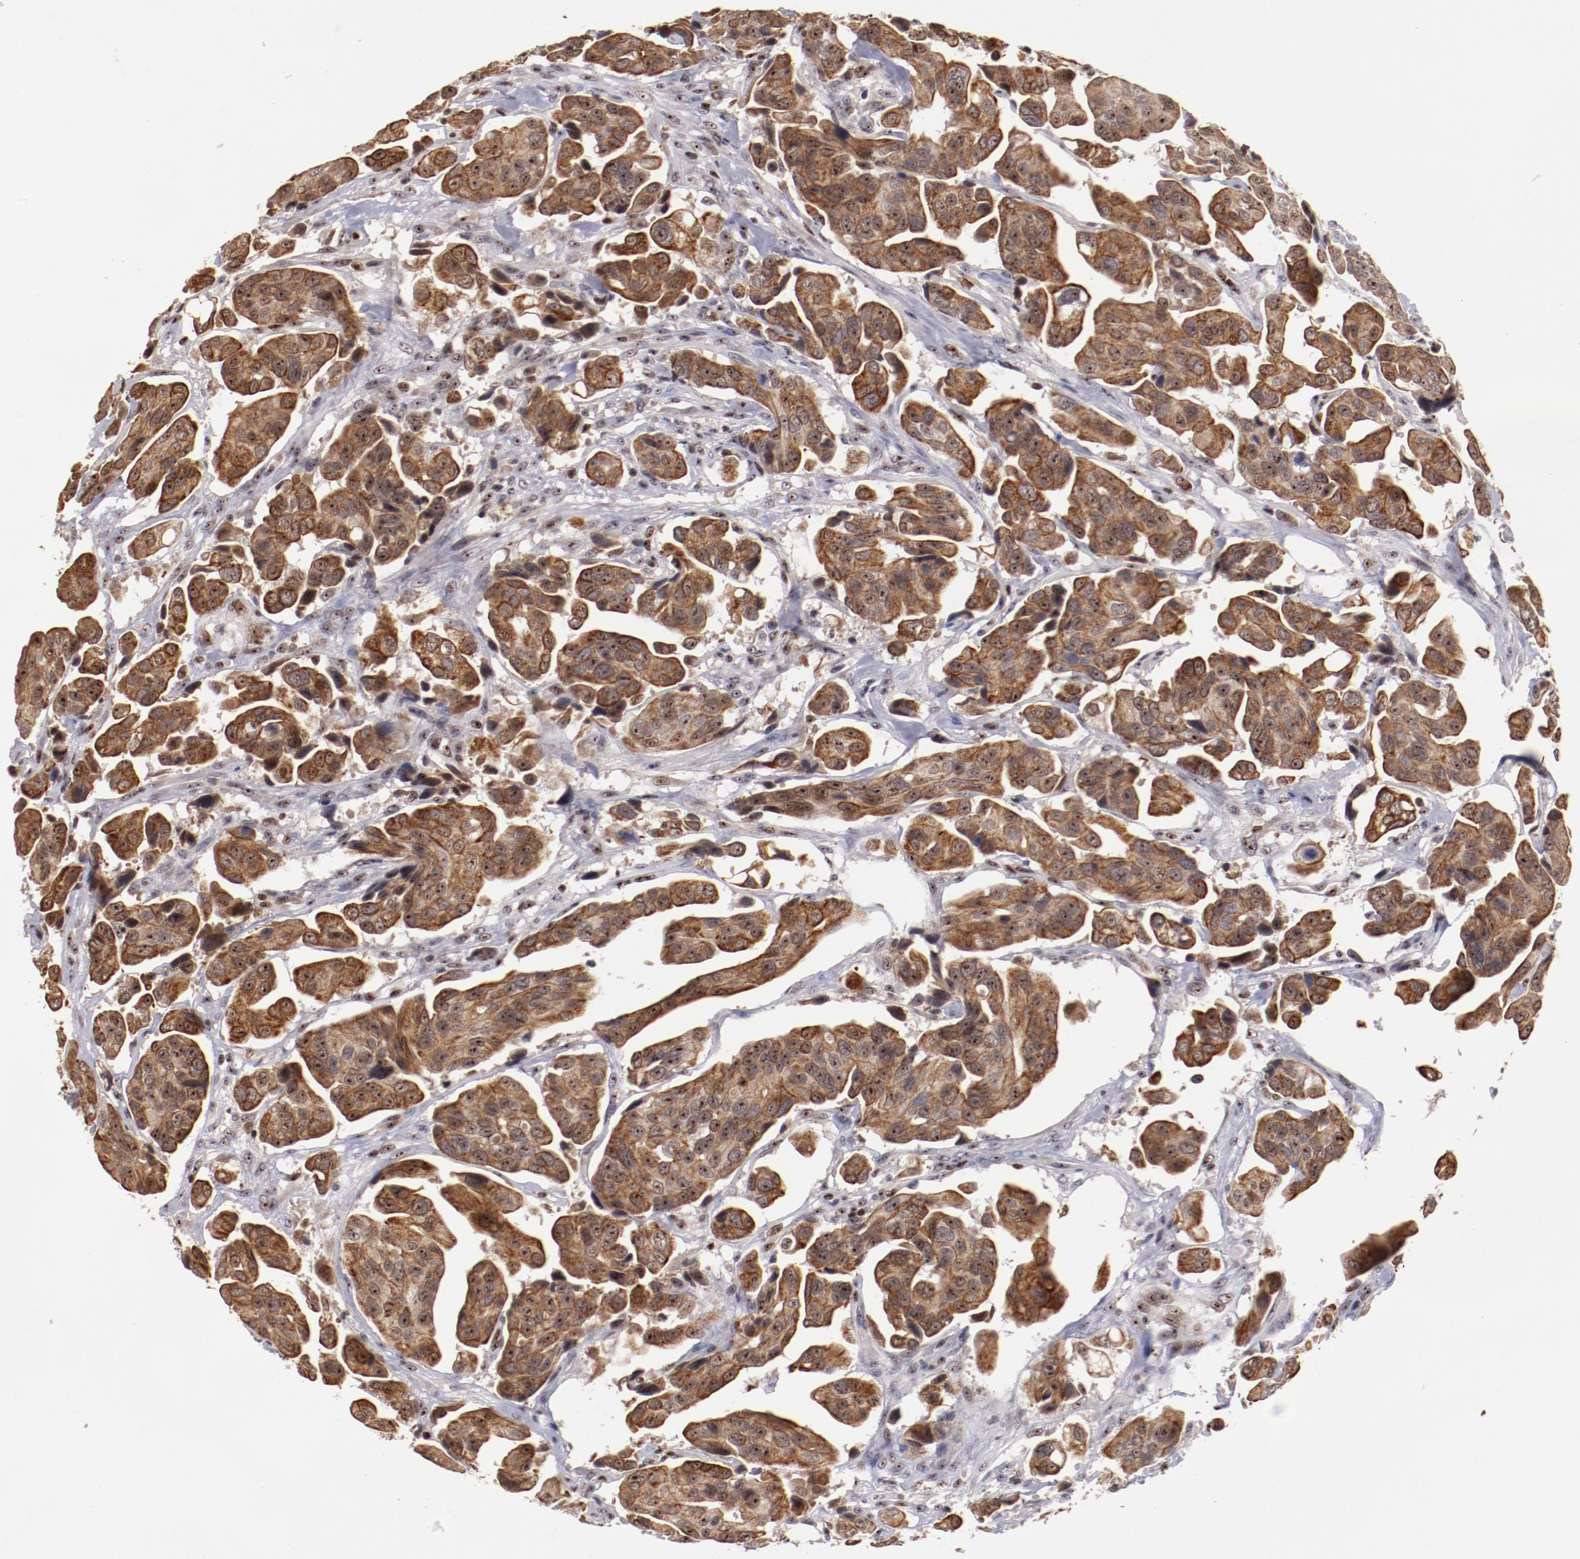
{"staining": {"intensity": "moderate", "quantity": ">75%", "location": "cytoplasmic/membranous,nuclear"}, "tissue": "urothelial cancer", "cell_type": "Tumor cells", "image_type": "cancer", "snomed": [{"axis": "morphology", "description": "Adenocarcinoma, NOS"}, {"axis": "topography", "description": "Urinary bladder"}], "caption": "Urothelial cancer stained for a protein demonstrates moderate cytoplasmic/membranous and nuclear positivity in tumor cells.", "gene": "DDX24", "patient": {"sex": "male", "age": 61}}